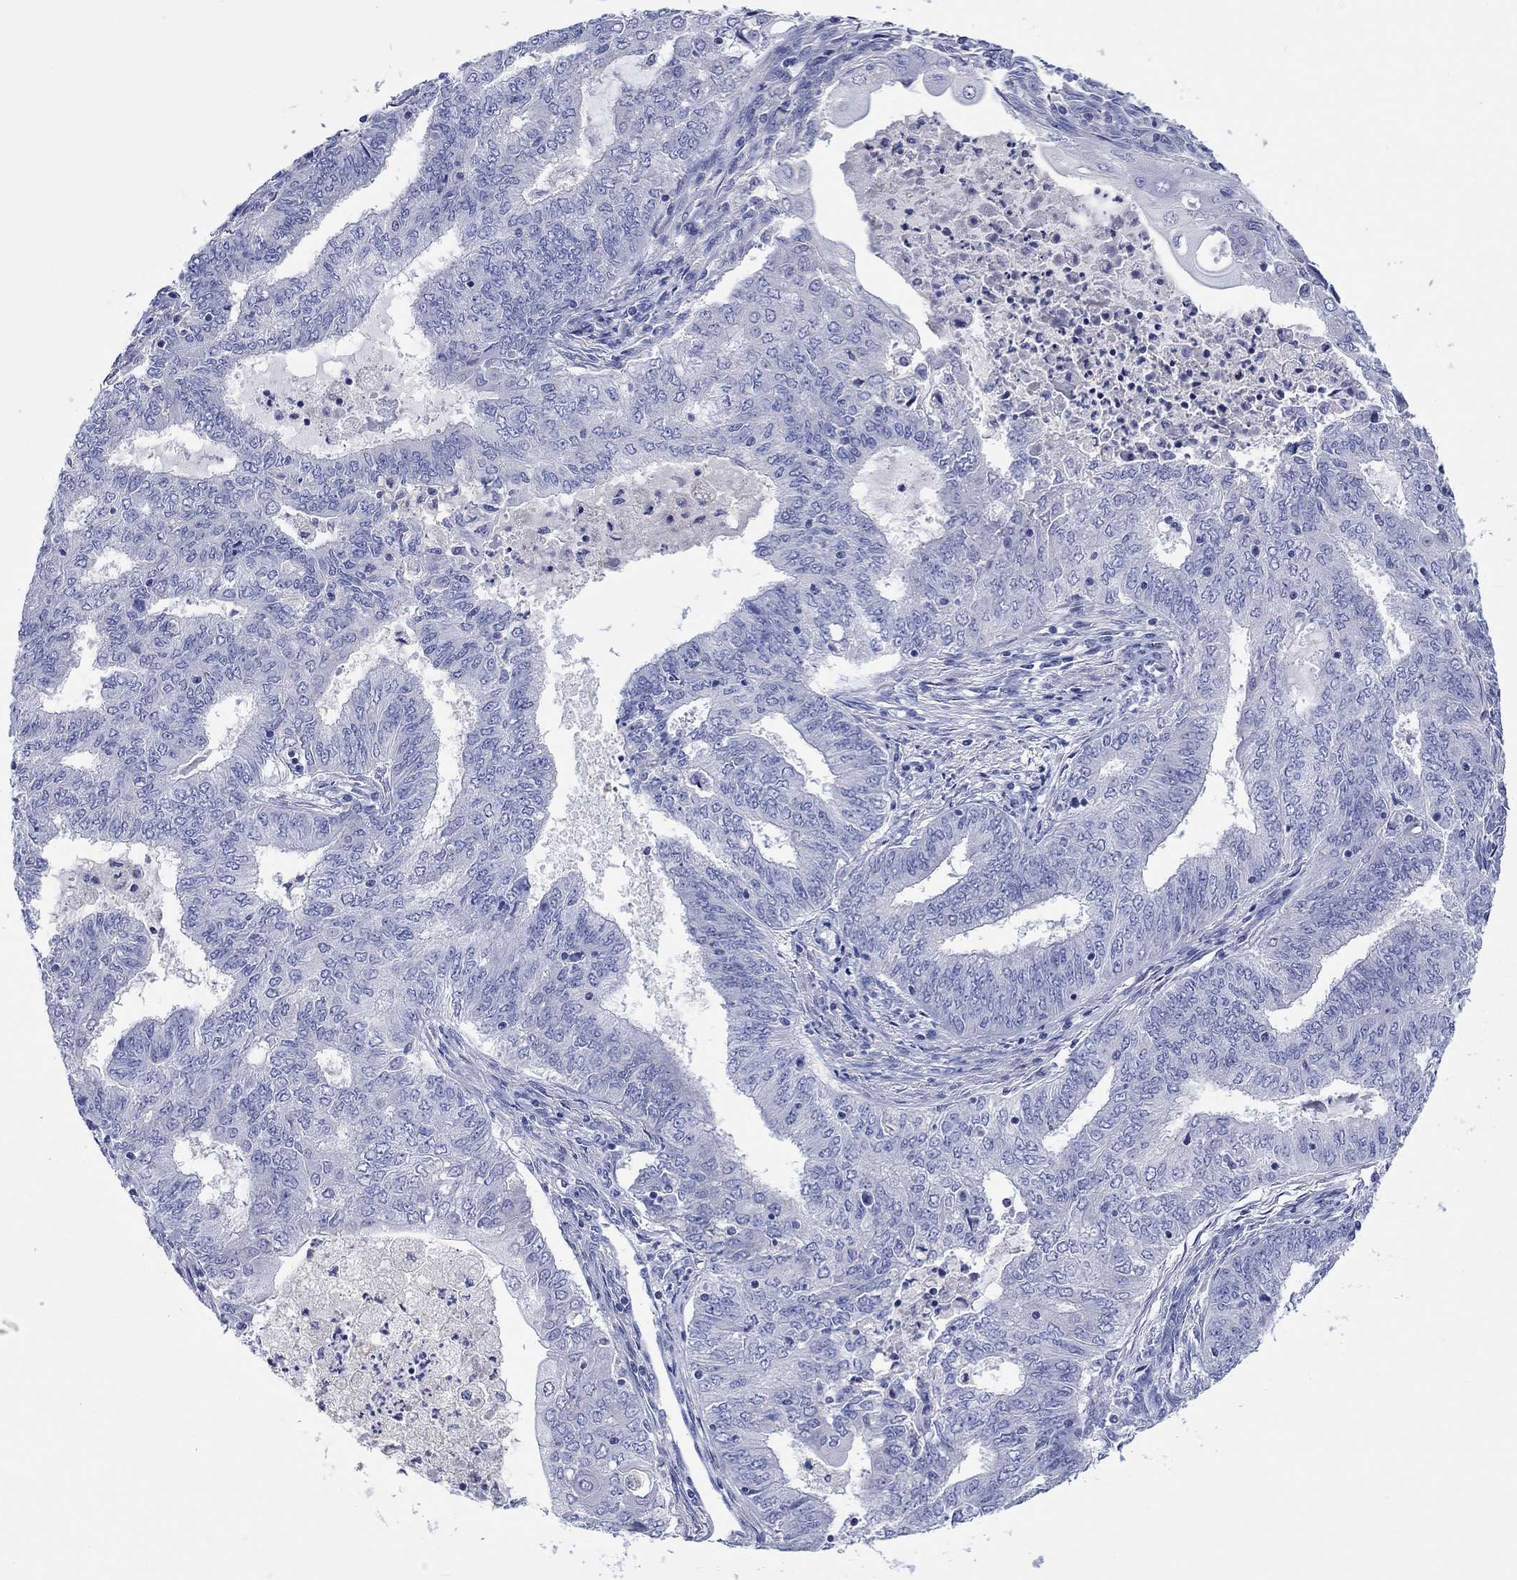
{"staining": {"intensity": "negative", "quantity": "none", "location": "none"}, "tissue": "endometrial cancer", "cell_type": "Tumor cells", "image_type": "cancer", "snomed": [{"axis": "morphology", "description": "Adenocarcinoma, NOS"}, {"axis": "topography", "description": "Endometrium"}], "caption": "IHC photomicrograph of neoplastic tissue: endometrial cancer stained with DAB displays no significant protein expression in tumor cells.", "gene": "TOMM20L", "patient": {"sex": "female", "age": 62}}